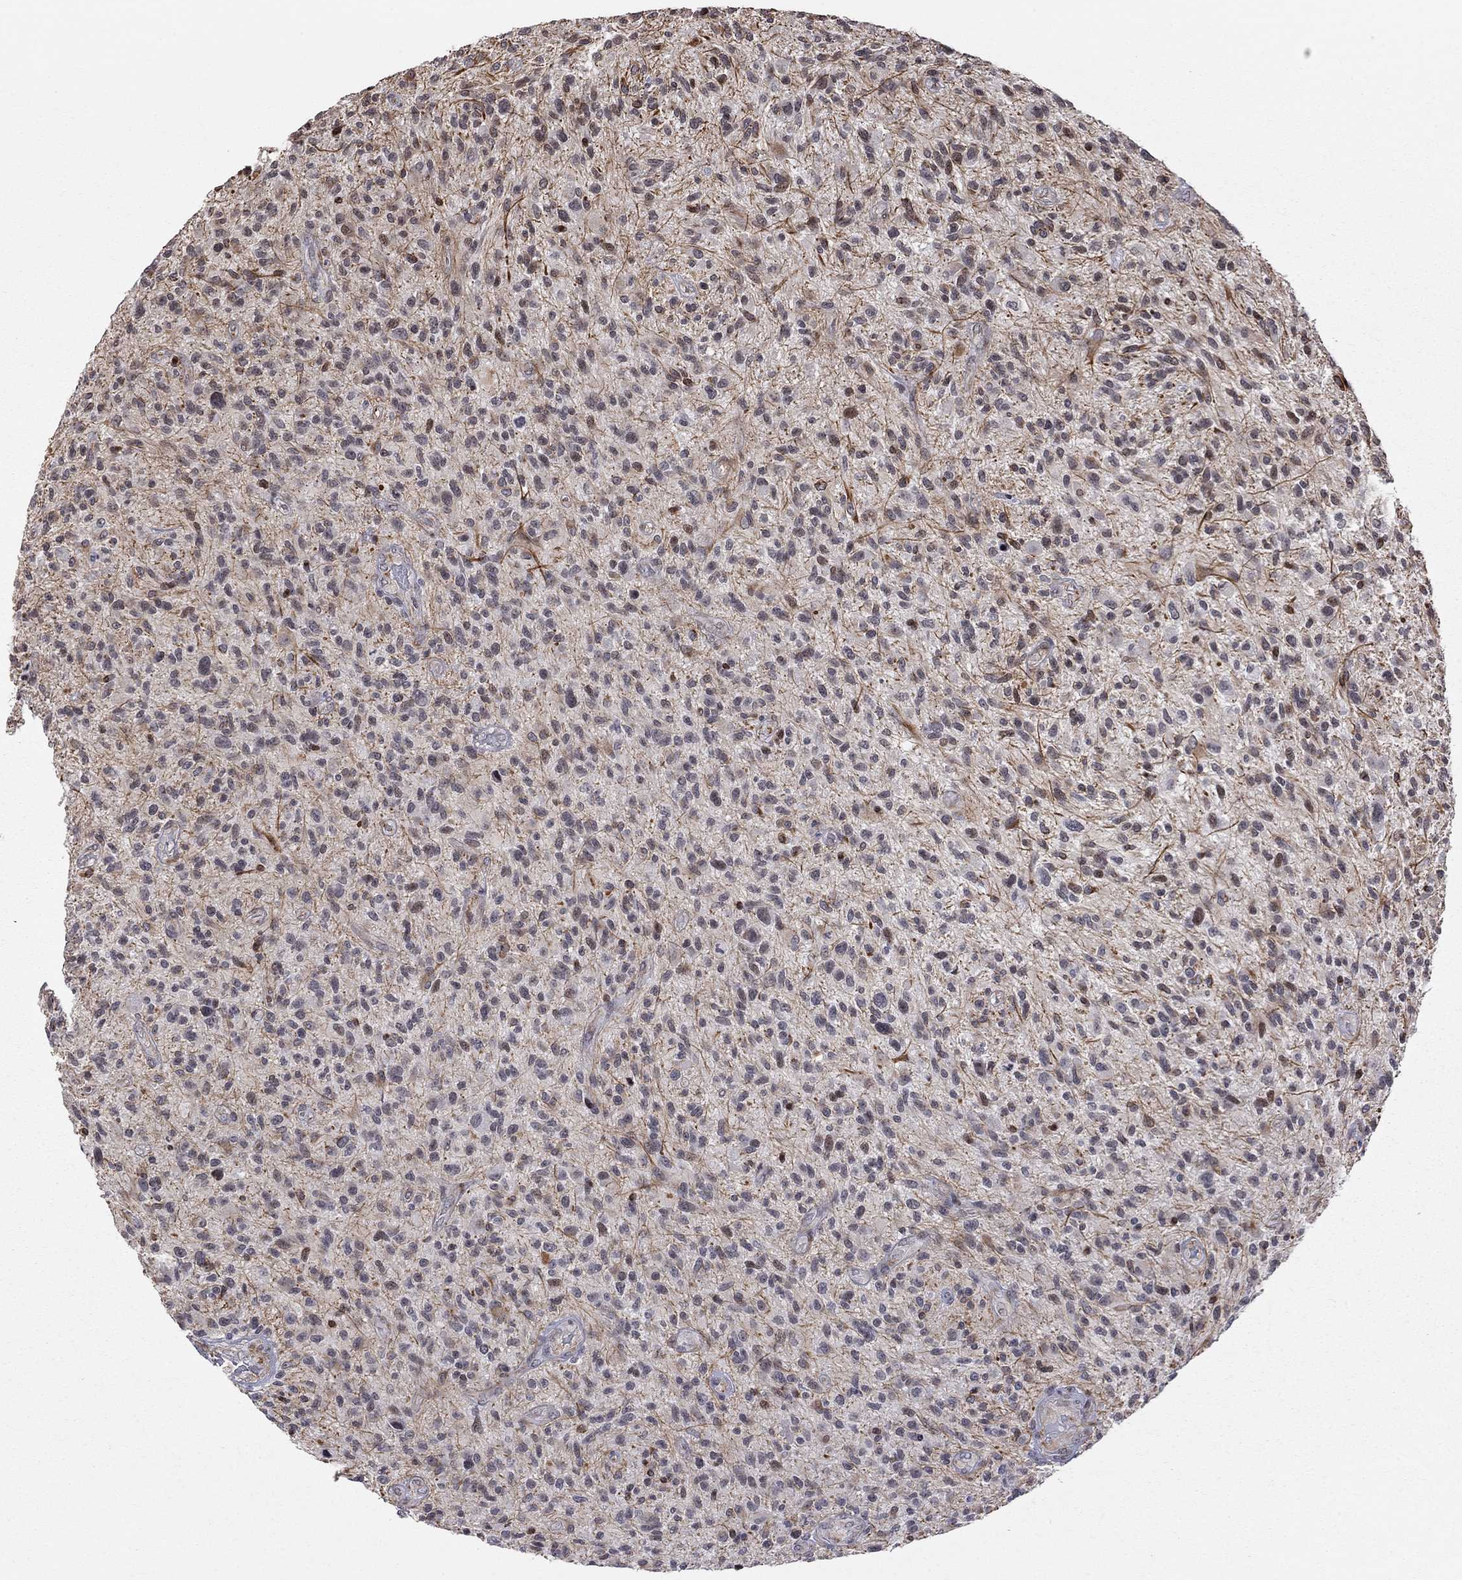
{"staining": {"intensity": "negative", "quantity": "none", "location": "none"}, "tissue": "glioma", "cell_type": "Tumor cells", "image_type": "cancer", "snomed": [{"axis": "morphology", "description": "Glioma, malignant, High grade"}, {"axis": "topography", "description": "Brain"}], "caption": "The image shows no staining of tumor cells in glioma.", "gene": "MTNR1B", "patient": {"sex": "male", "age": 47}}